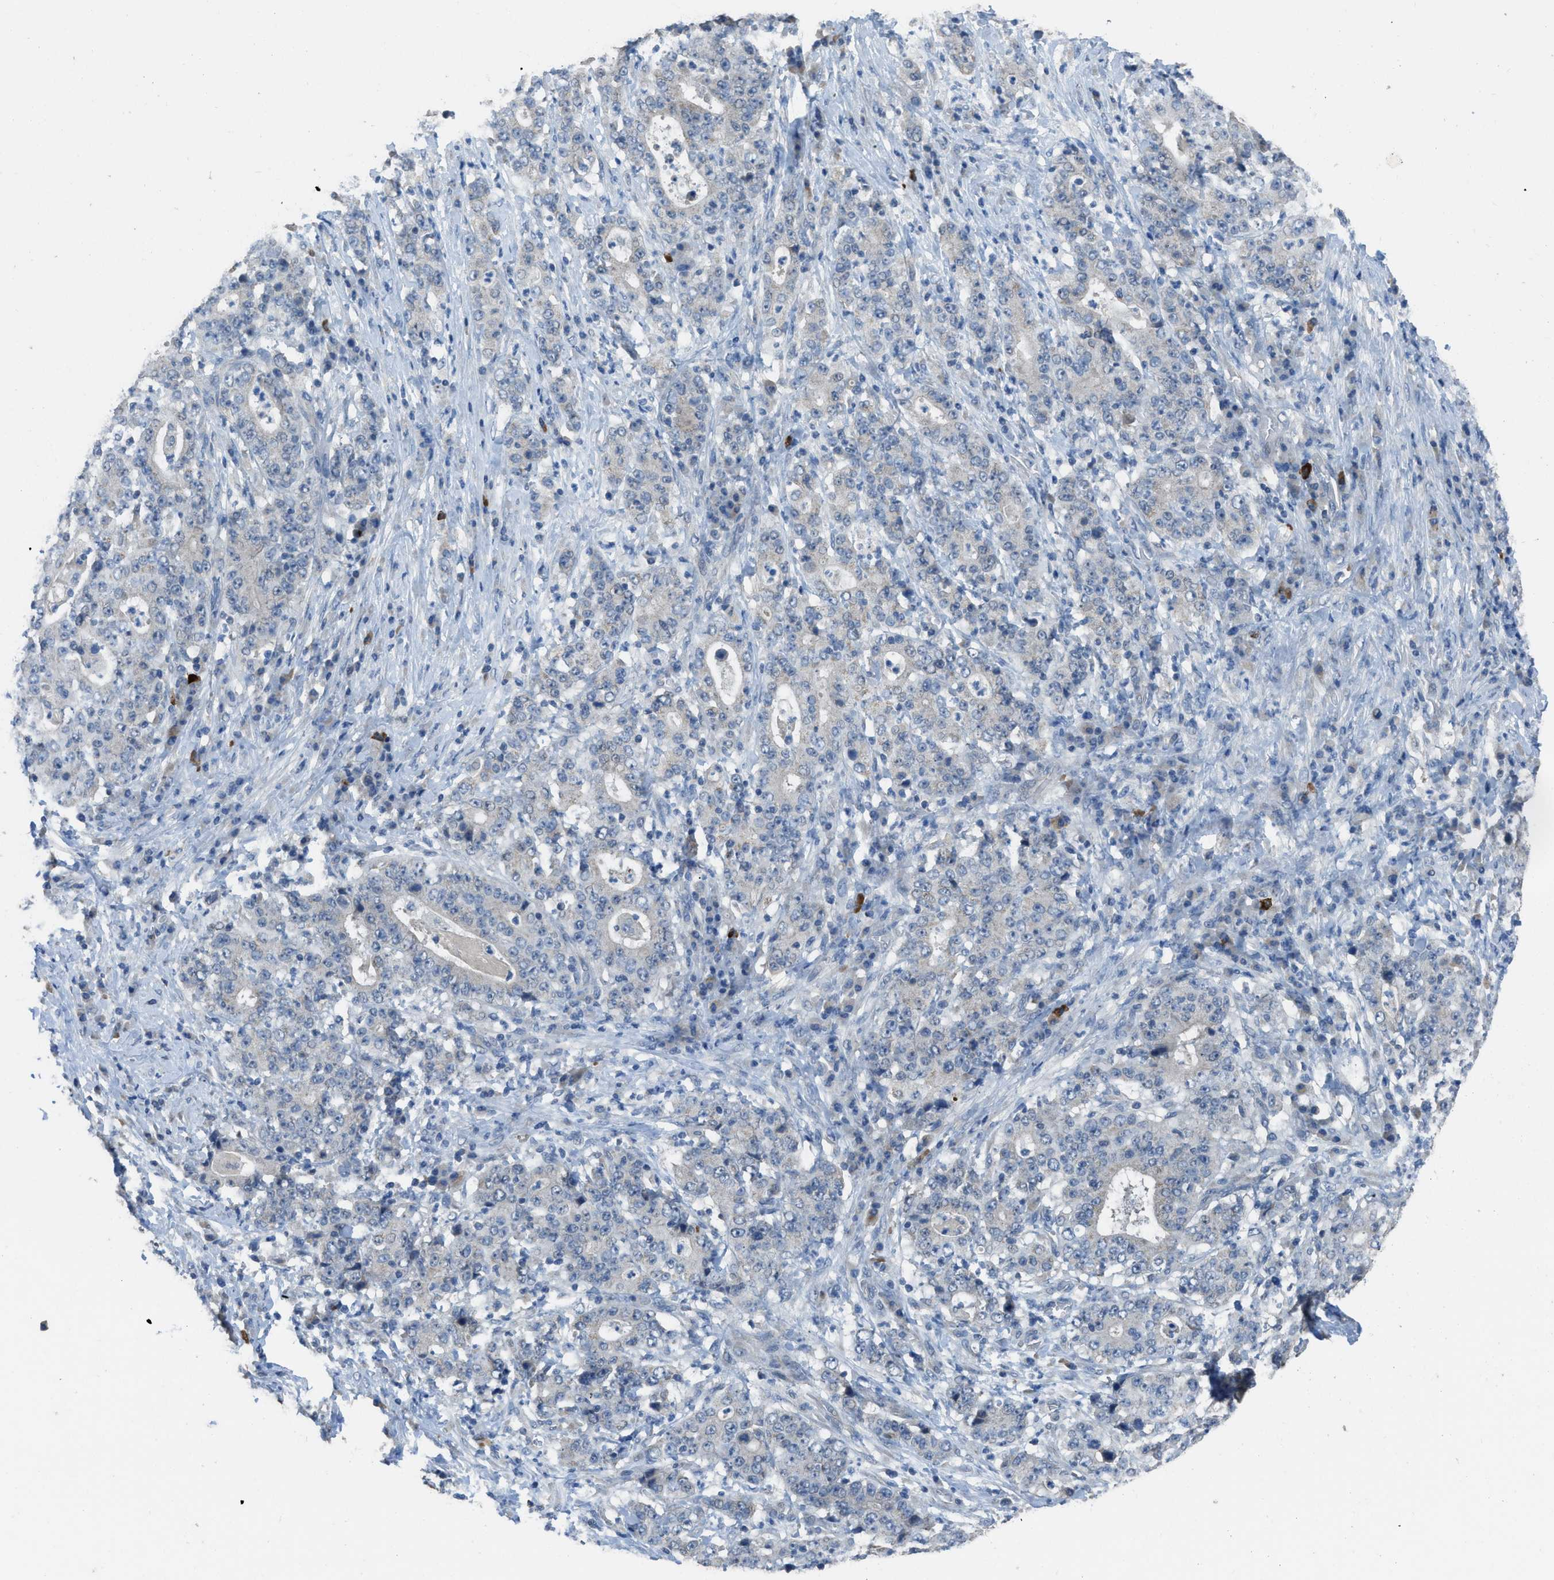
{"staining": {"intensity": "negative", "quantity": "none", "location": "none"}, "tissue": "stomach cancer", "cell_type": "Tumor cells", "image_type": "cancer", "snomed": [{"axis": "morphology", "description": "Normal tissue, NOS"}, {"axis": "morphology", "description": "Adenocarcinoma, NOS"}, {"axis": "topography", "description": "Stomach, upper"}, {"axis": "topography", "description": "Stomach"}], "caption": "Immunohistochemistry (IHC) micrograph of neoplastic tissue: stomach cancer (adenocarcinoma) stained with DAB exhibits no significant protein positivity in tumor cells.", "gene": "TIMD4", "patient": {"sex": "male", "age": 59}}